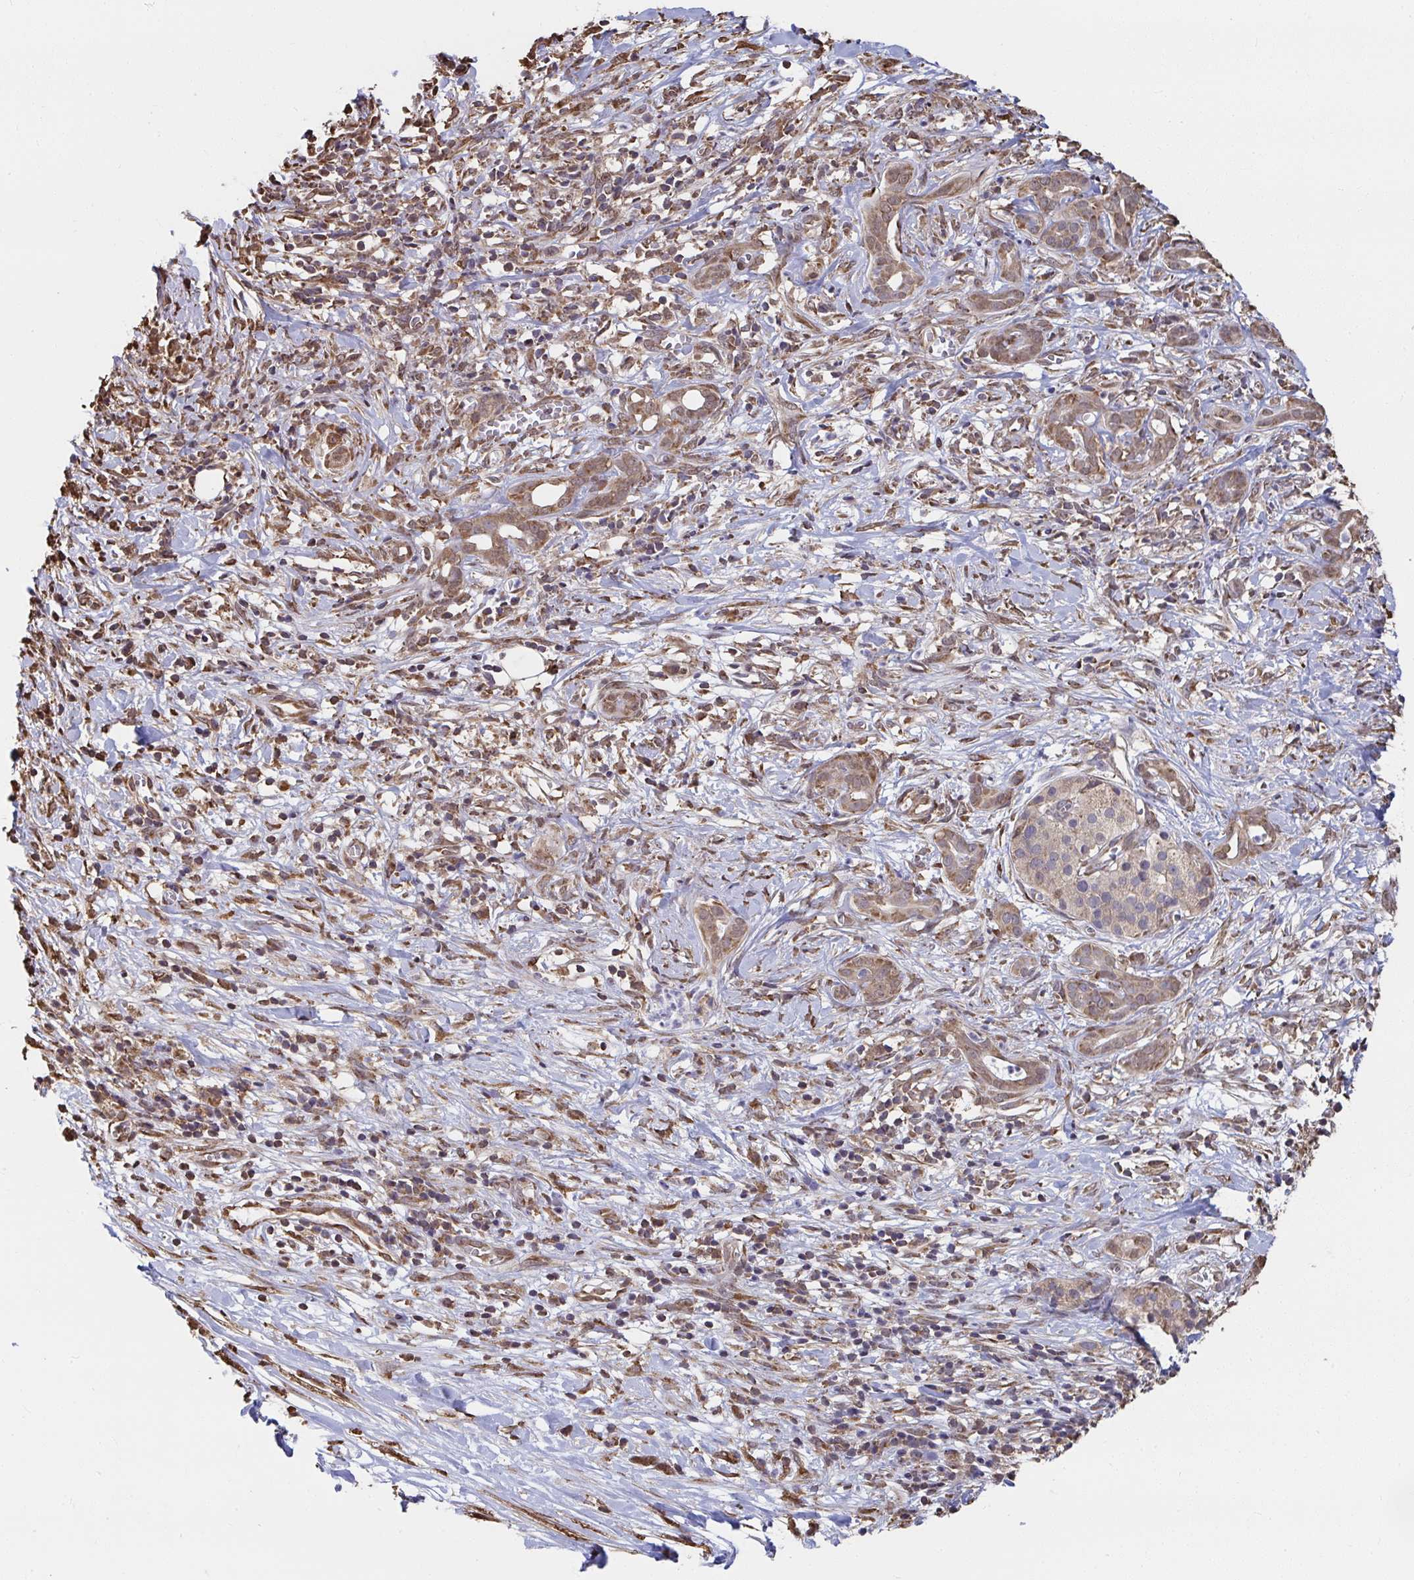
{"staining": {"intensity": "moderate", "quantity": ">75%", "location": "cytoplasmic/membranous,nuclear"}, "tissue": "pancreatic cancer", "cell_type": "Tumor cells", "image_type": "cancer", "snomed": [{"axis": "morphology", "description": "Adenocarcinoma, NOS"}, {"axis": "topography", "description": "Pancreas"}], "caption": "Moderate cytoplasmic/membranous and nuclear expression for a protein is appreciated in approximately >75% of tumor cells of pancreatic cancer using immunohistochemistry.", "gene": "SYNCRIP", "patient": {"sex": "male", "age": 61}}